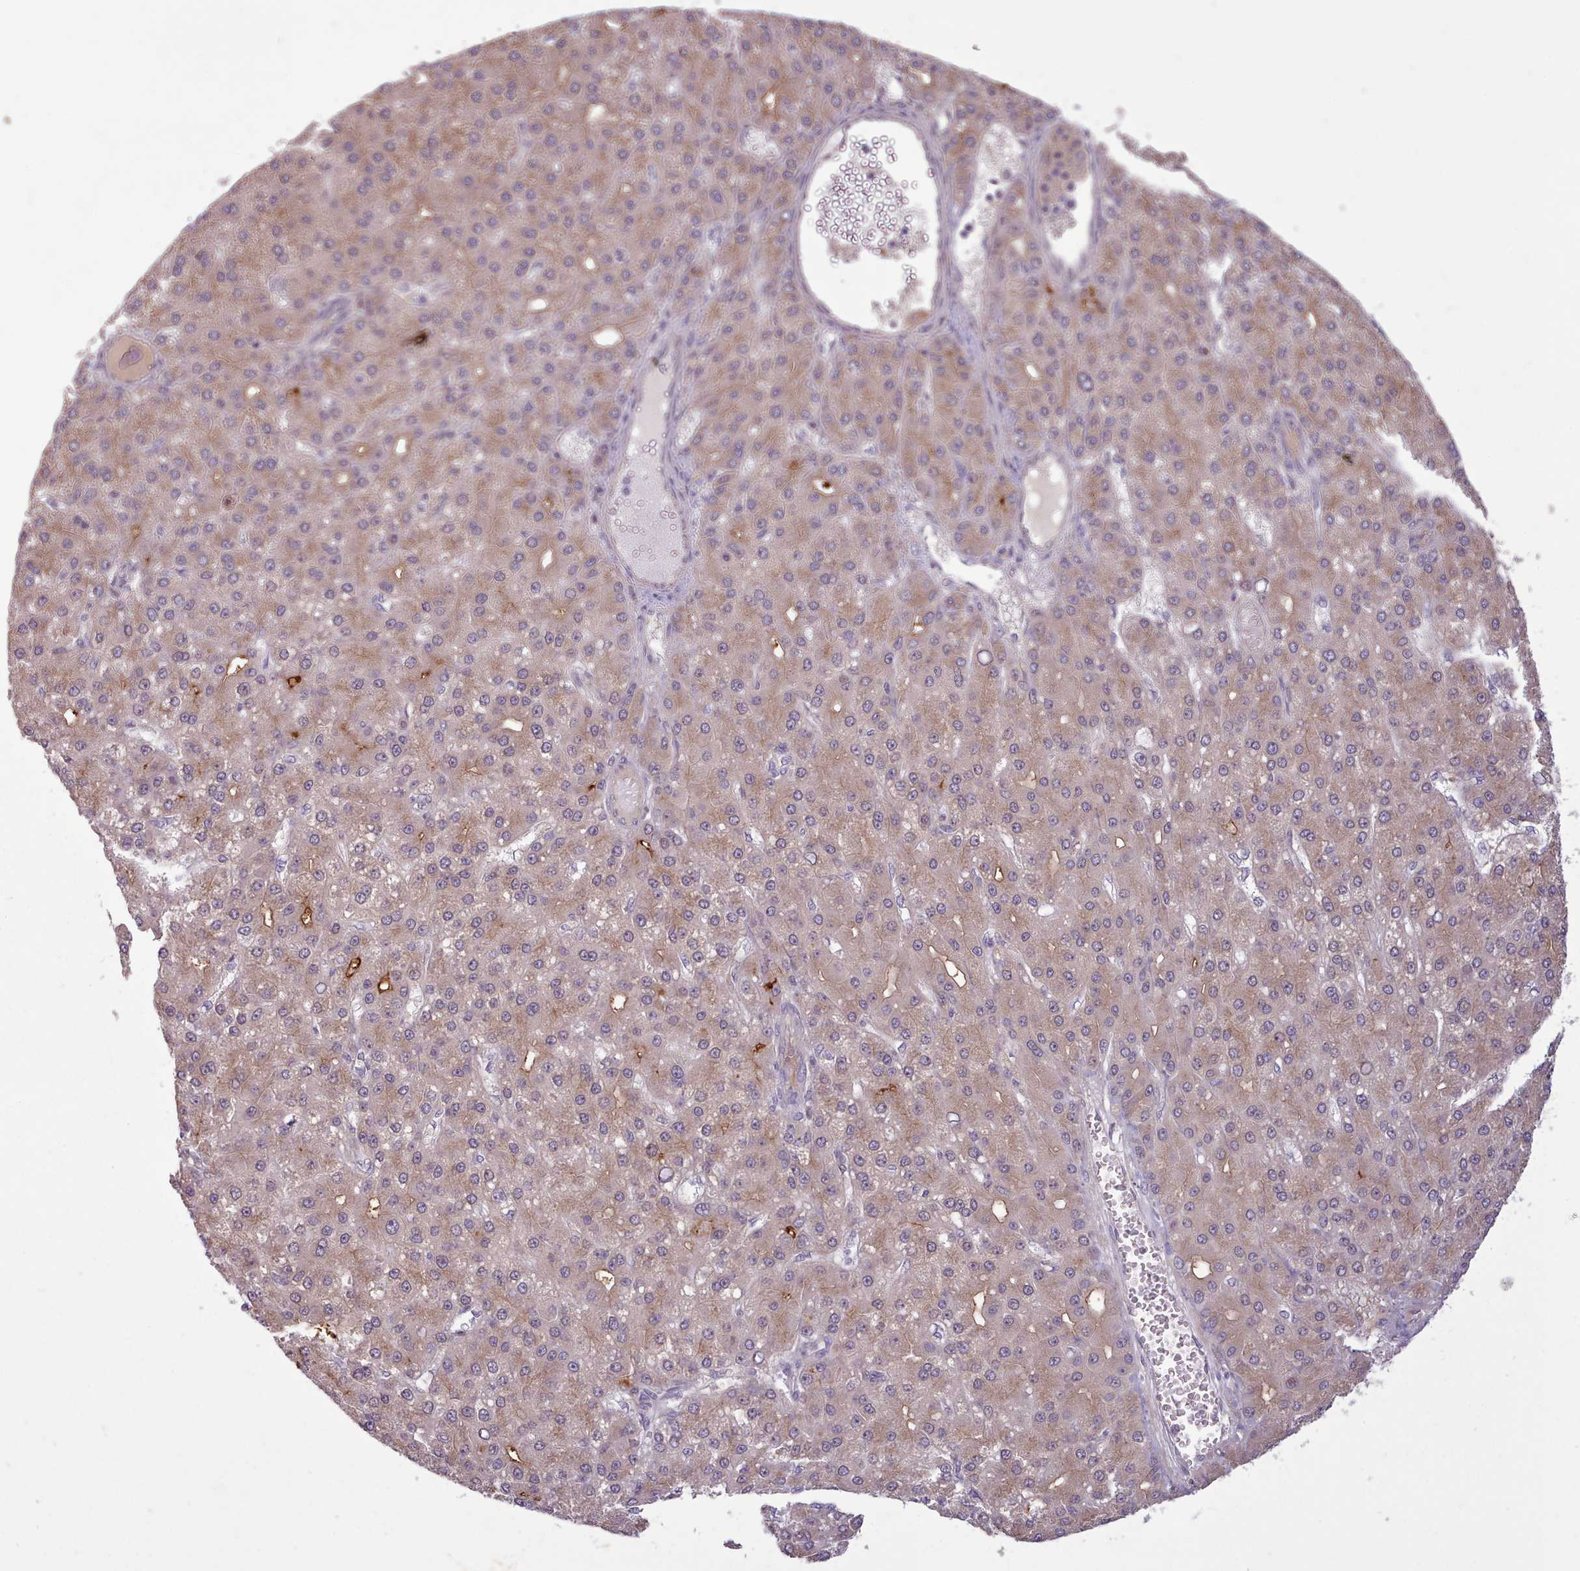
{"staining": {"intensity": "moderate", "quantity": "<25%", "location": "cytoplasmic/membranous"}, "tissue": "liver cancer", "cell_type": "Tumor cells", "image_type": "cancer", "snomed": [{"axis": "morphology", "description": "Carcinoma, Hepatocellular, NOS"}, {"axis": "topography", "description": "Liver"}], "caption": "Liver cancer (hepatocellular carcinoma) stained with DAB IHC displays low levels of moderate cytoplasmic/membranous positivity in about <25% of tumor cells. (brown staining indicates protein expression, while blue staining denotes nuclei).", "gene": "NMRK1", "patient": {"sex": "male", "age": 67}}